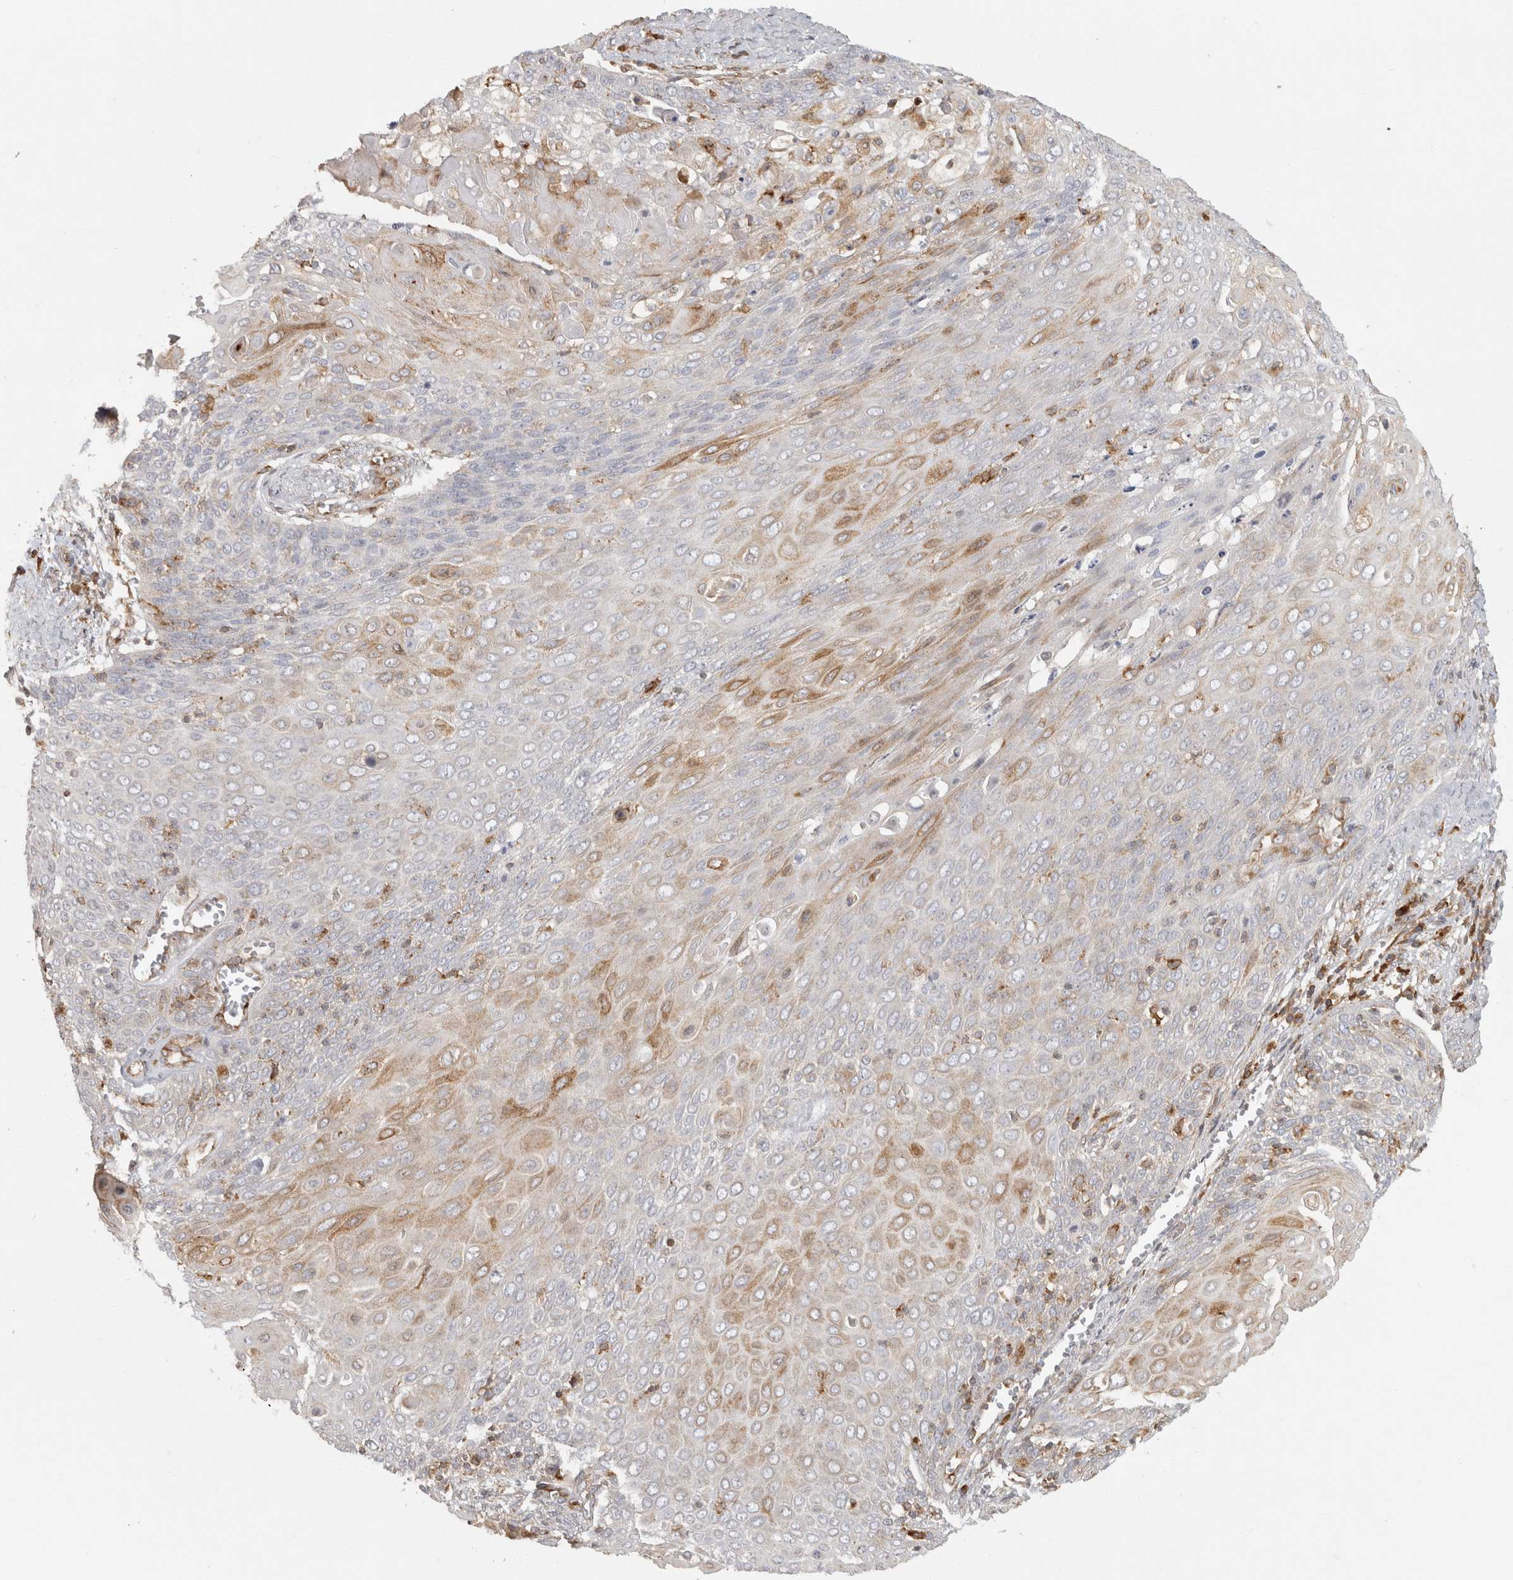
{"staining": {"intensity": "weak", "quantity": "<25%", "location": "cytoplasmic/membranous"}, "tissue": "cervical cancer", "cell_type": "Tumor cells", "image_type": "cancer", "snomed": [{"axis": "morphology", "description": "Squamous cell carcinoma, NOS"}, {"axis": "topography", "description": "Cervix"}], "caption": "A high-resolution micrograph shows immunohistochemistry staining of cervical cancer (squamous cell carcinoma), which displays no significant expression in tumor cells. The staining is performed using DAB brown chromogen with nuclei counter-stained in using hematoxylin.", "gene": "HLA-E", "patient": {"sex": "female", "age": 39}}